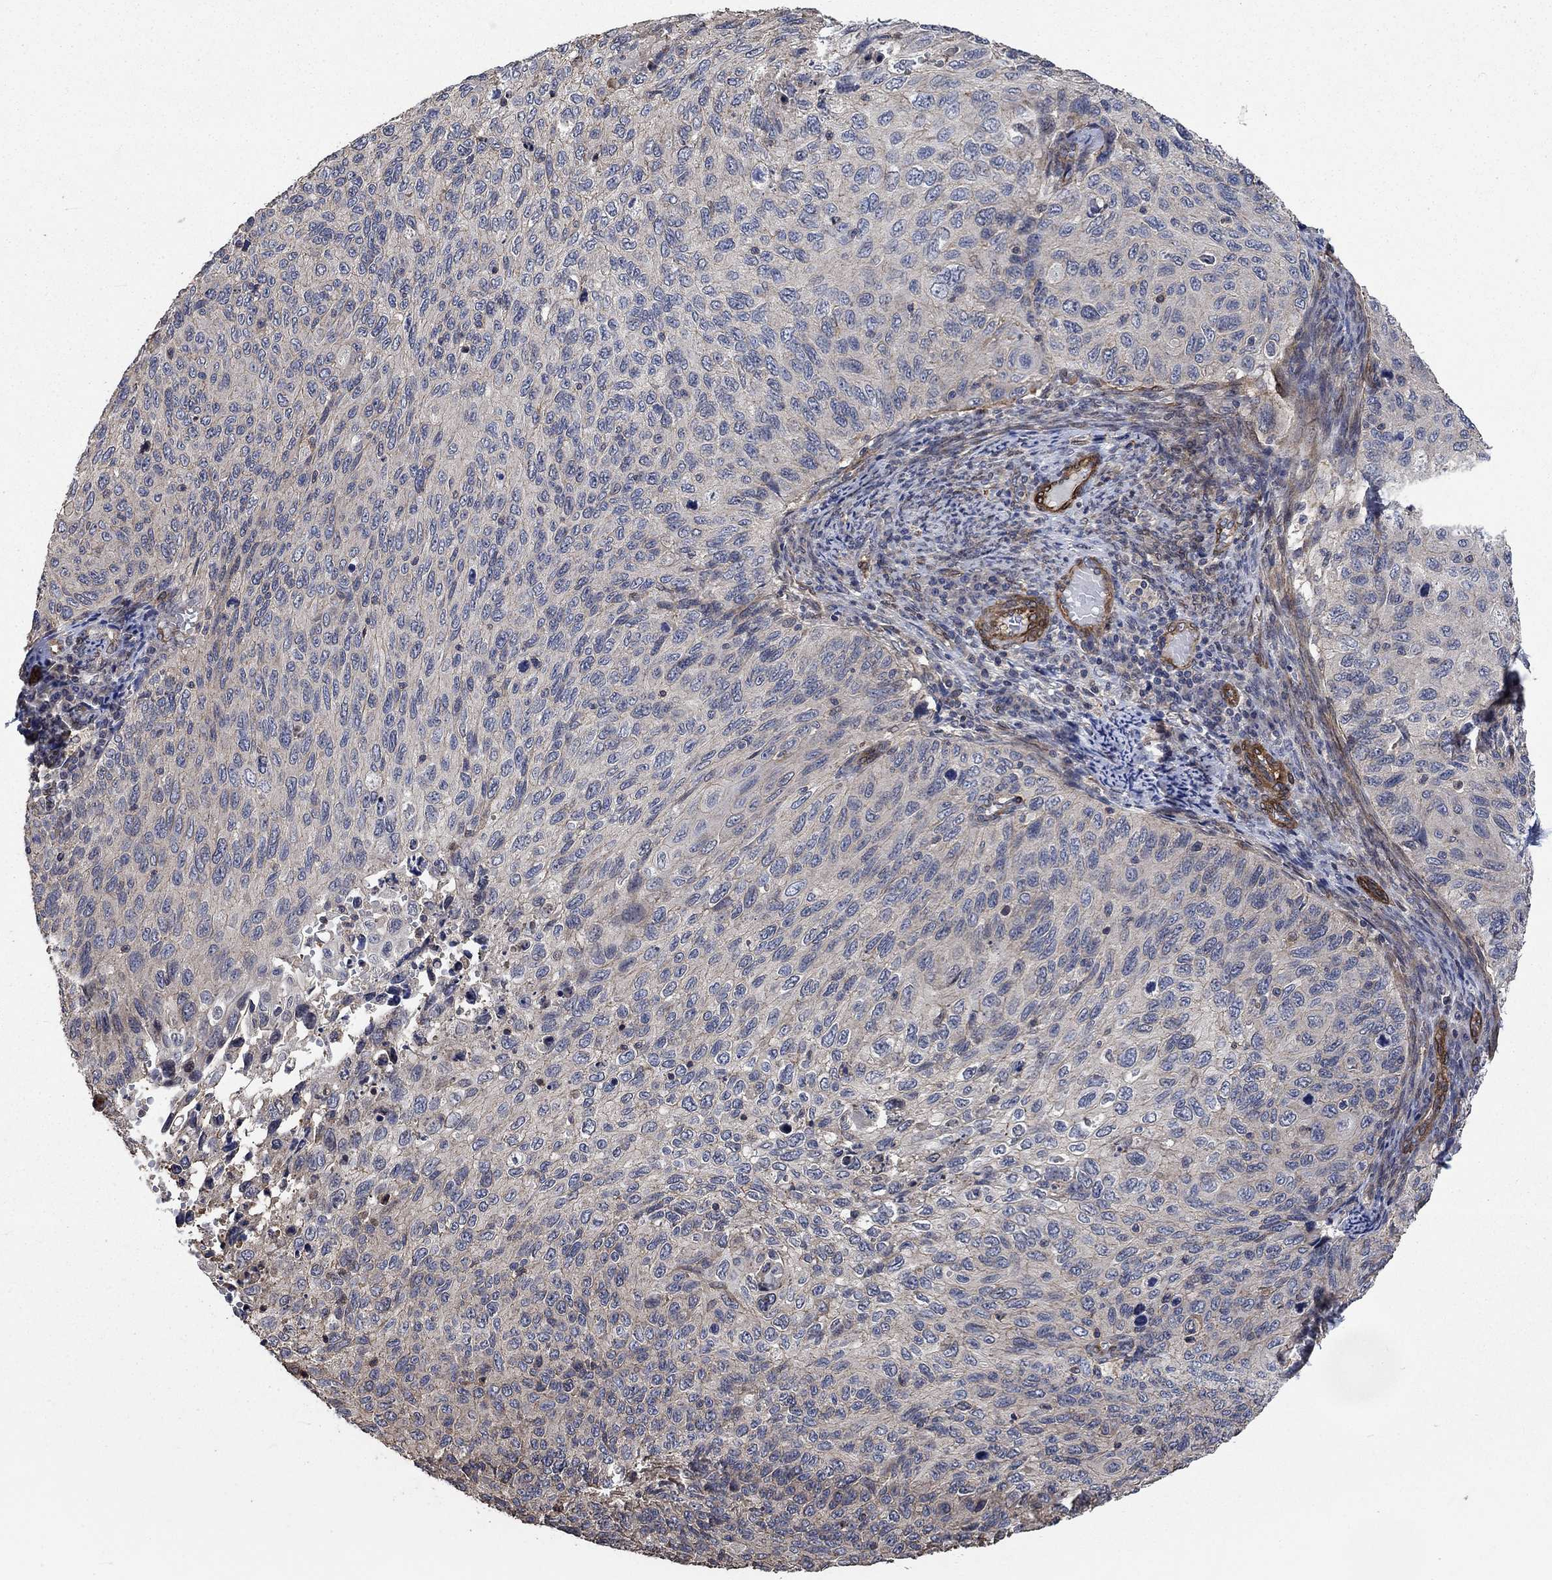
{"staining": {"intensity": "negative", "quantity": "none", "location": "none"}, "tissue": "cervical cancer", "cell_type": "Tumor cells", "image_type": "cancer", "snomed": [{"axis": "morphology", "description": "Squamous cell carcinoma, NOS"}, {"axis": "topography", "description": "Cervix"}], "caption": "Tumor cells show no significant protein expression in squamous cell carcinoma (cervical).", "gene": "PDE3A", "patient": {"sex": "female", "age": 70}}